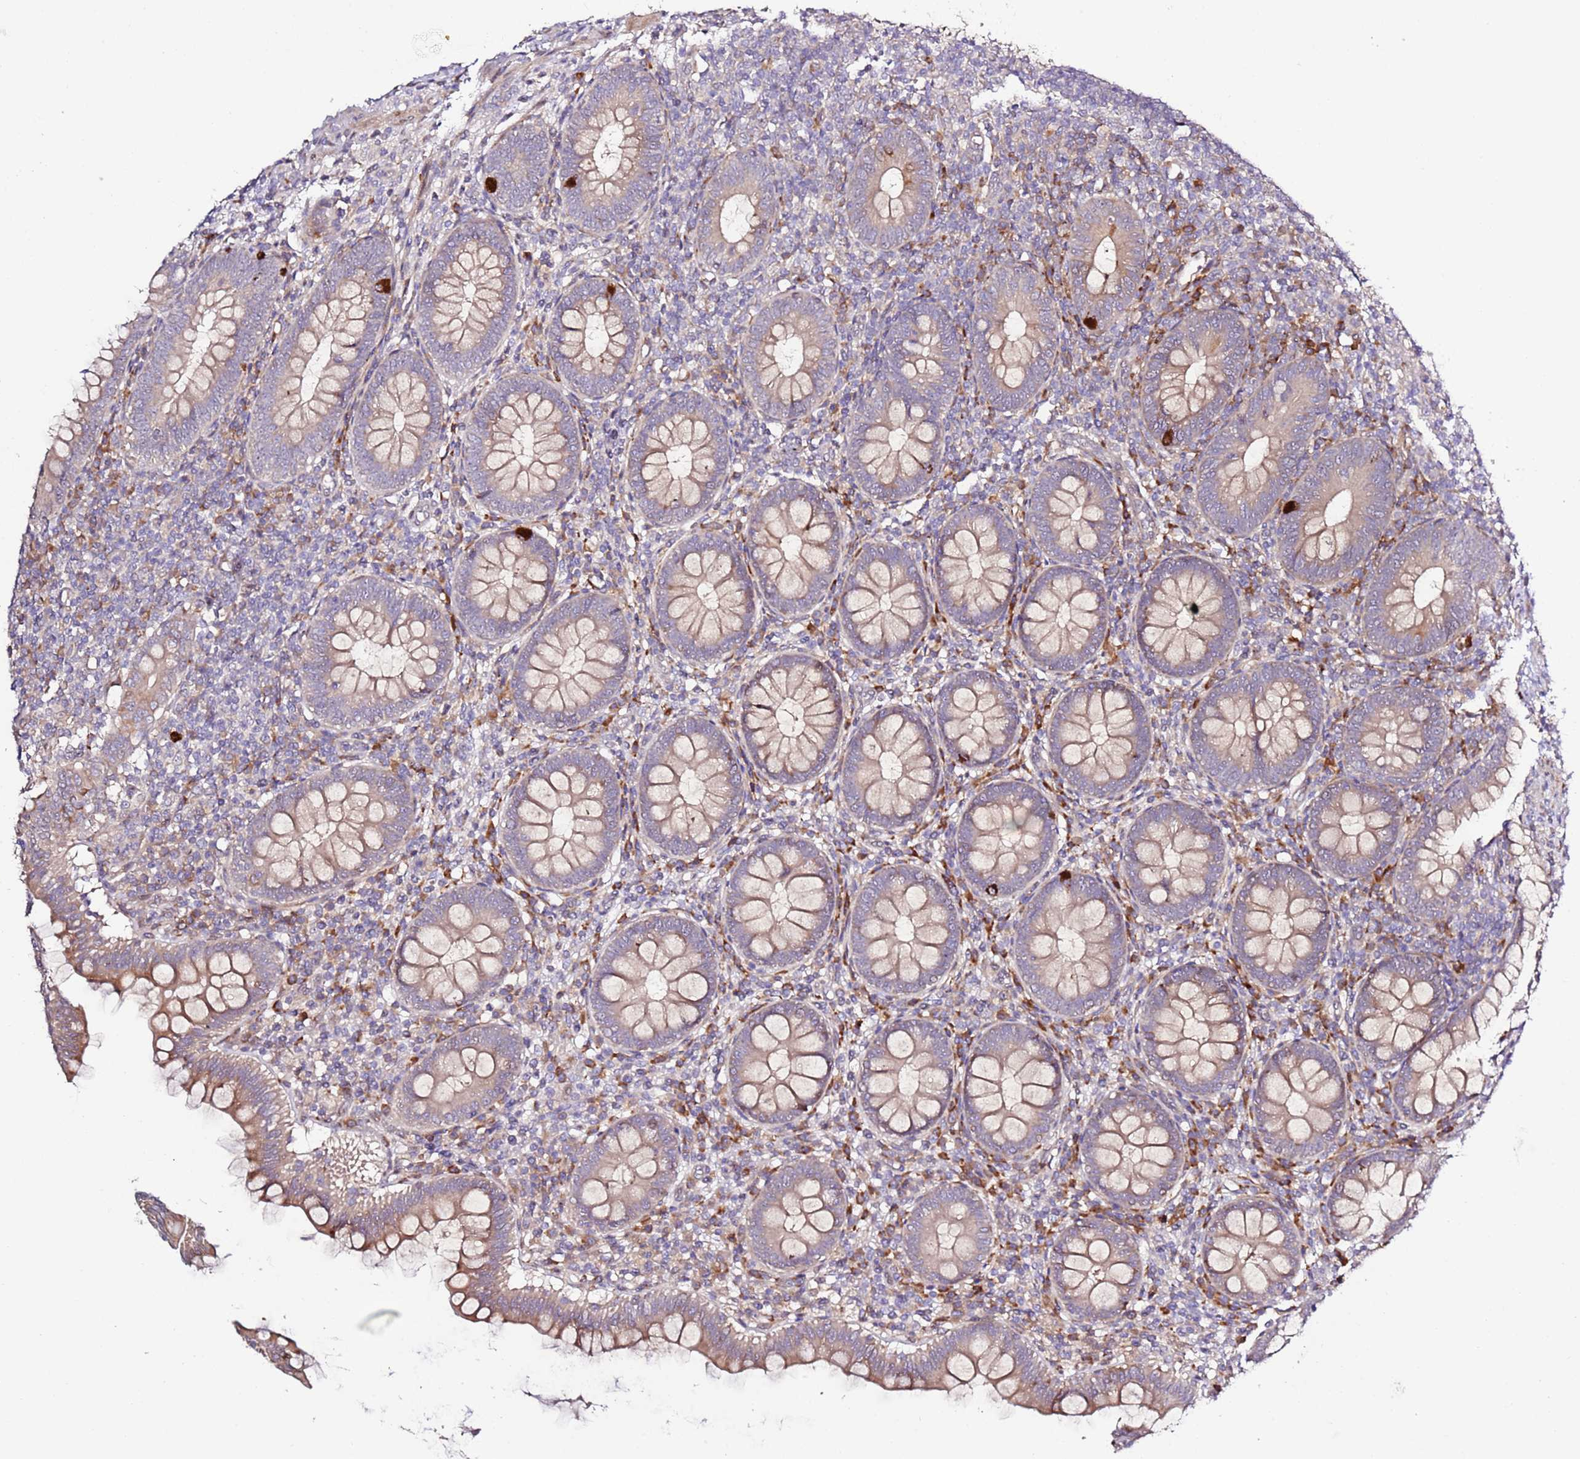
{"staining": {"intensity": "strong", "quantity": "<25%", "location": "cytoplasmic/membranous"}, "tissue": "appendix", "cell_type": "Glandular cells", "image_type": "normal", "snomed": [{"axis": "morphology", "description": "Normal tissue, NOS"}, {"axis": "topography", "description": "Appendix"}], "caption": "Protein staining demonstrates strong cytoplasmic/membranous positivity in about <25% of glandular cells in benign appendix. (DAB = brown stain, brightfield microscopy at high magnification).", "gene": "HSD17B7", "patient": {"sex": "male", "age": 14}}